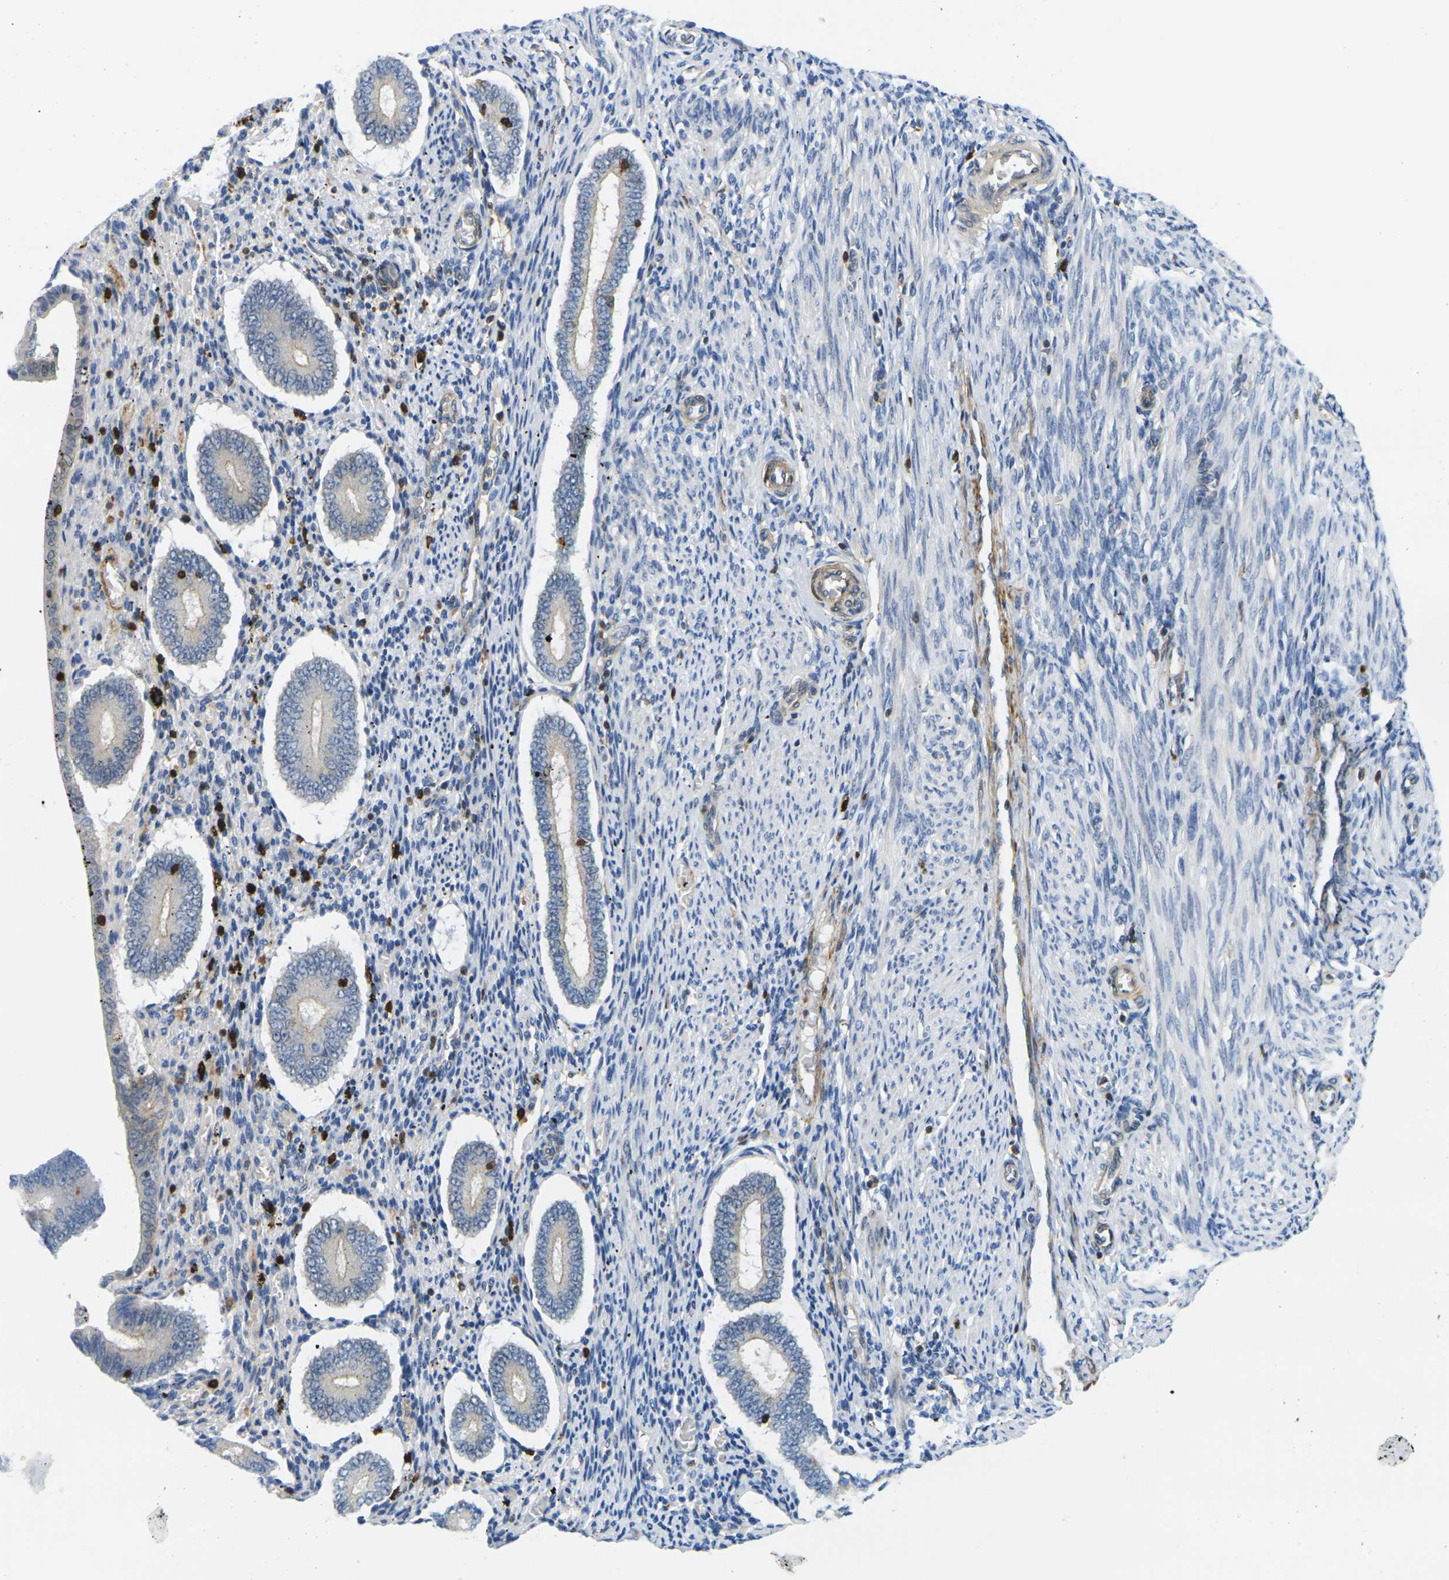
{"staining": {"intensity": "weak", "quantity": "<25%", "location": "cytoplasmic/membranous"}, "tissue": "endometrium", "cell_type": "Cells in endometrial stroma", "image_type": "normal", "snomed": [{"axis": "morphology", "description": "Normal tissue, NOS"}, {"axis": "topography", "description": "Endometrium"}], "caption": "Endometrium was stained to show a protein in brown. There is no significant staining in cells in endometrial stroma. (DAB IHC with hematoxylin counter stain).", "gene": "LASP1", "patient": {"sex": "female", "age": 42}}